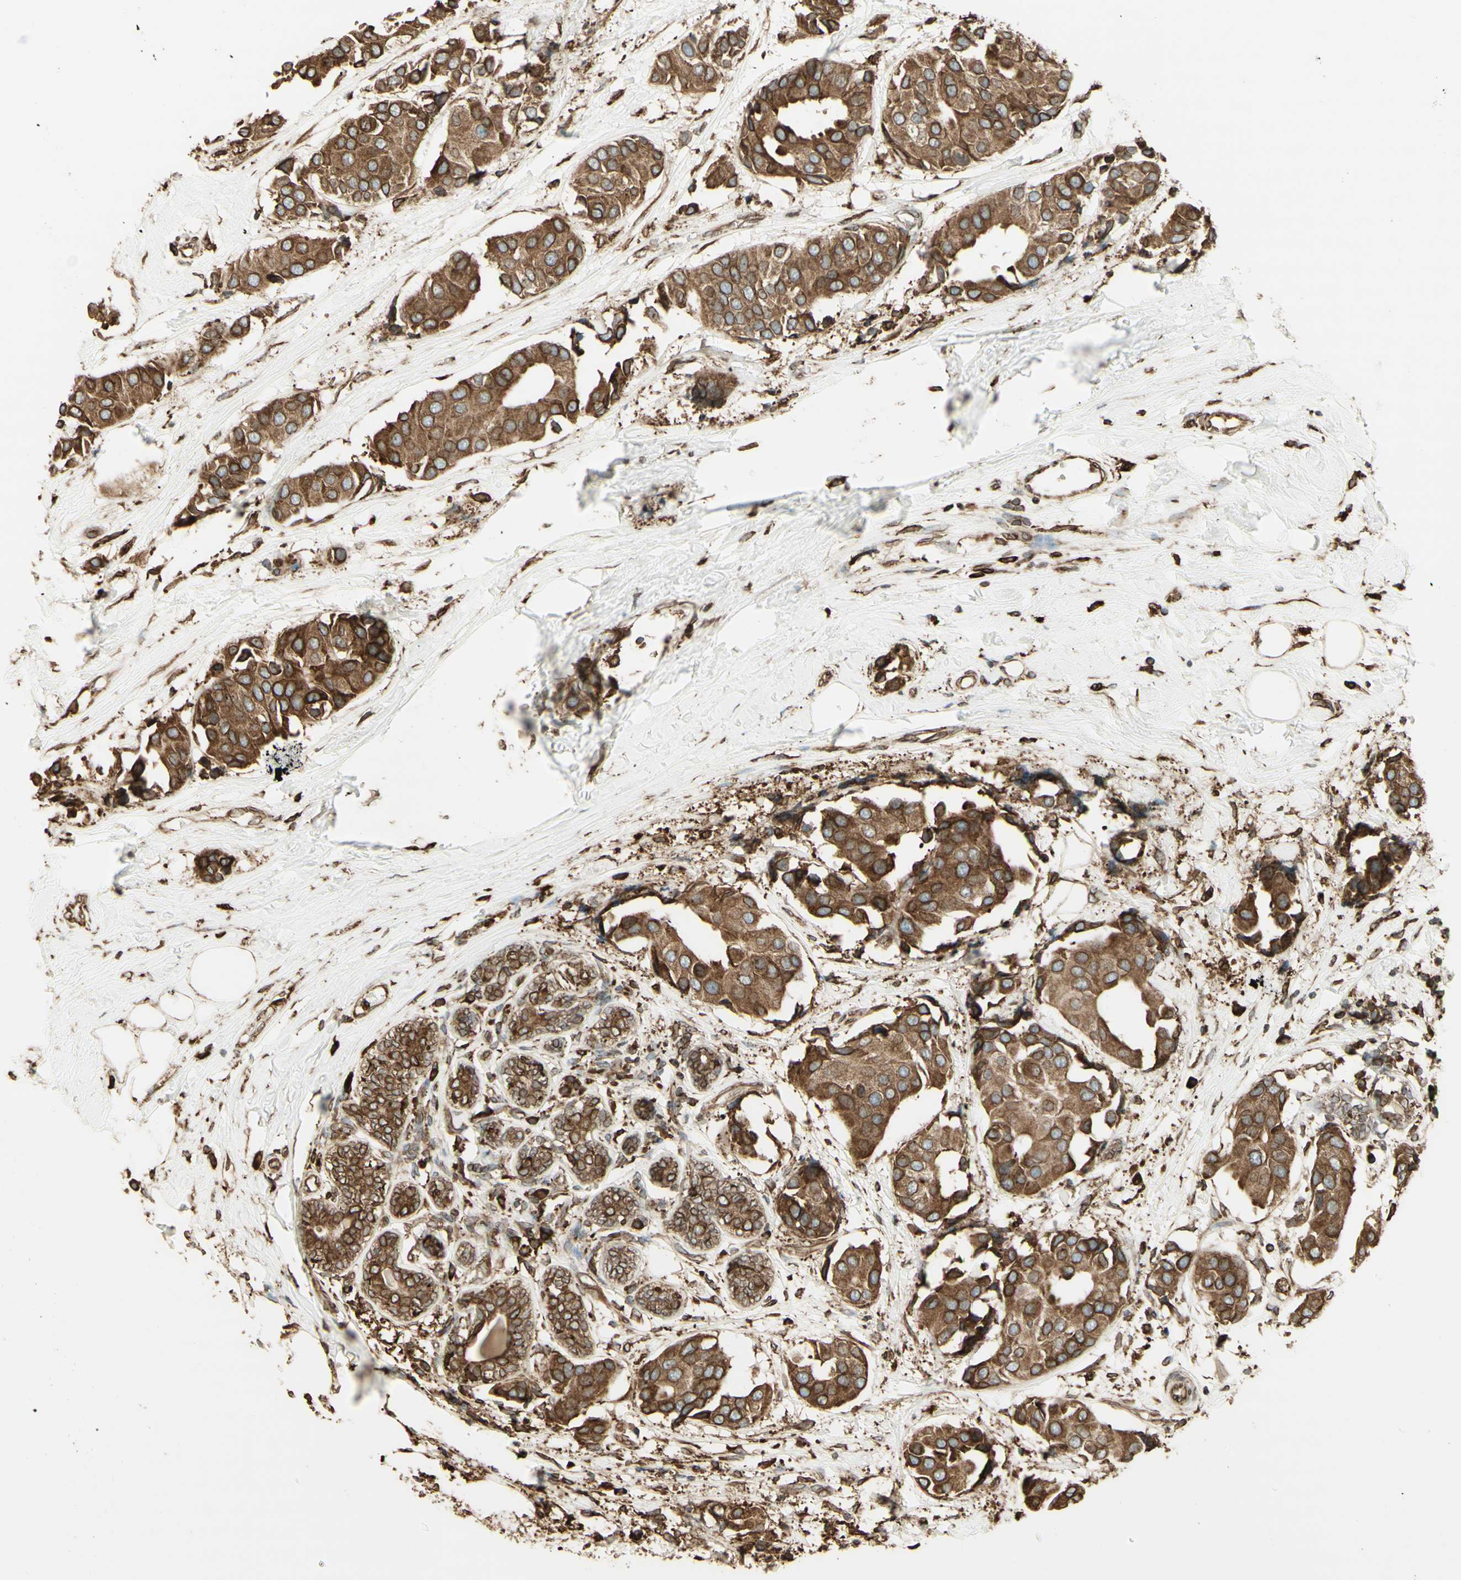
{"staining": {"intensity": "moderate", "quantity": ">75%", "location": "cytoplasmic/membranous"}, "tissue": "breast cancer", "cell_type": "Tumor cells", "image_type": "cancer", "snomed": [{"axis": "morphology", "description": "Normal tissue, NOS"}, {"axis": "morphology", "description": "Duct carcinoma"}, {"axis": "topography", "description": "Breast"}], "caption": "A brown stain labels moderate cytoplasmic/membranous positivity of a protein in human breast intraductal carcinoma tumor cells. The staining is performed using DAB brown chromogen to label protein expression. The nuclei are counter-stained blue using hematoxylin.", "gene": "CANX", "patient": {"sex": "female", "age": 39}}